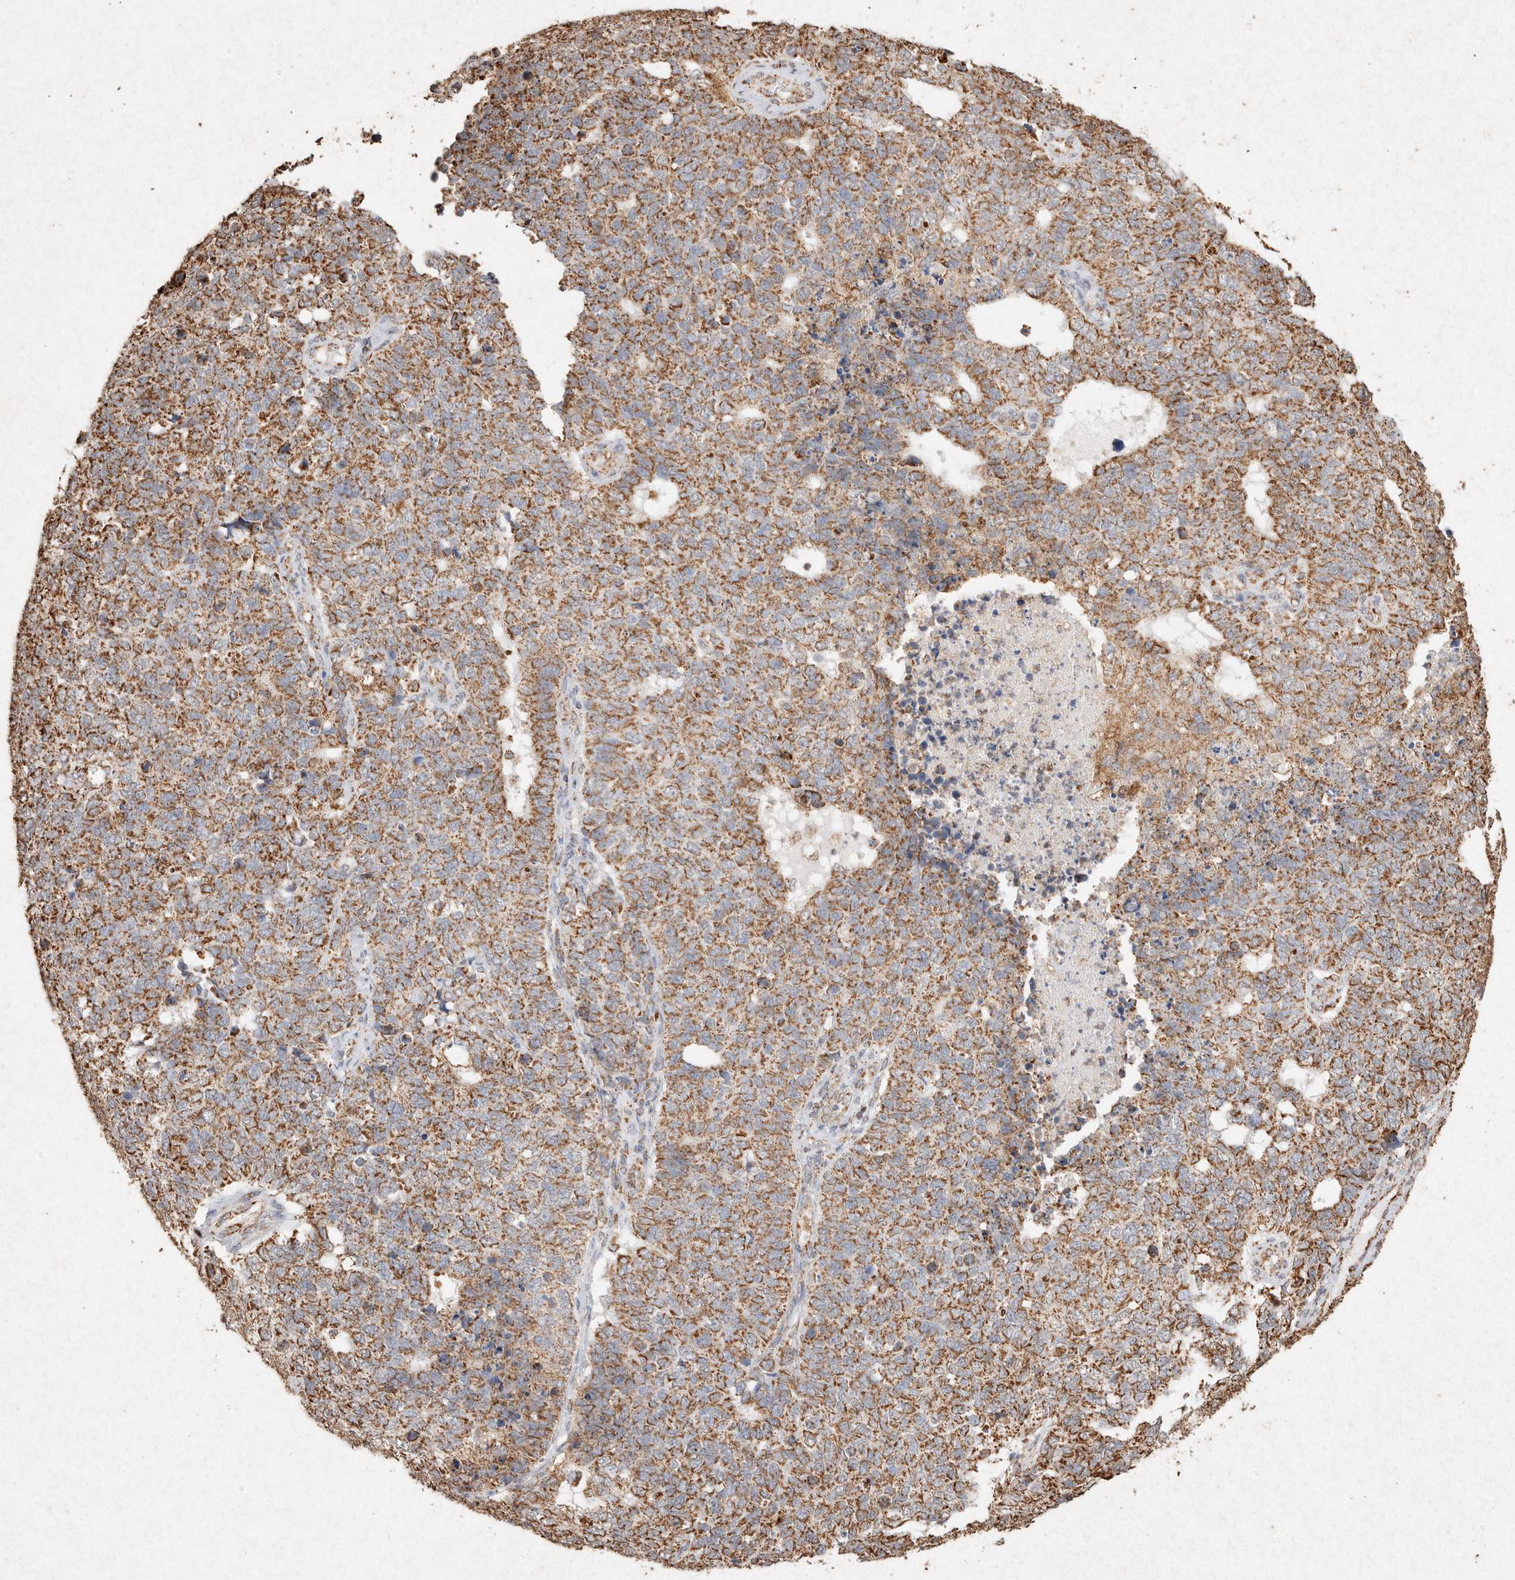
{"staining": {"intensity": "moderate", "quantity": ">75%", "location": "cytoplasmic/membranous"}, "tissue": "cervical cancer", "cell_type": "Tumor cells", "image_type": "cancer", "snomed": [{"axis": "morphology", "description": "Squamous cell carcinoma, NOS"}, {"axis": "topography", "description": "Cervix"}], "caption": "Moderate cytoplasmic/membranous protein staining is present in about >75% of tumor cells in cervical cancer. (DAB = brown stain, brightfield microscopy at high magnification).", "gene": "SDC2", "patient": {"sex": "female", "age": 63}}